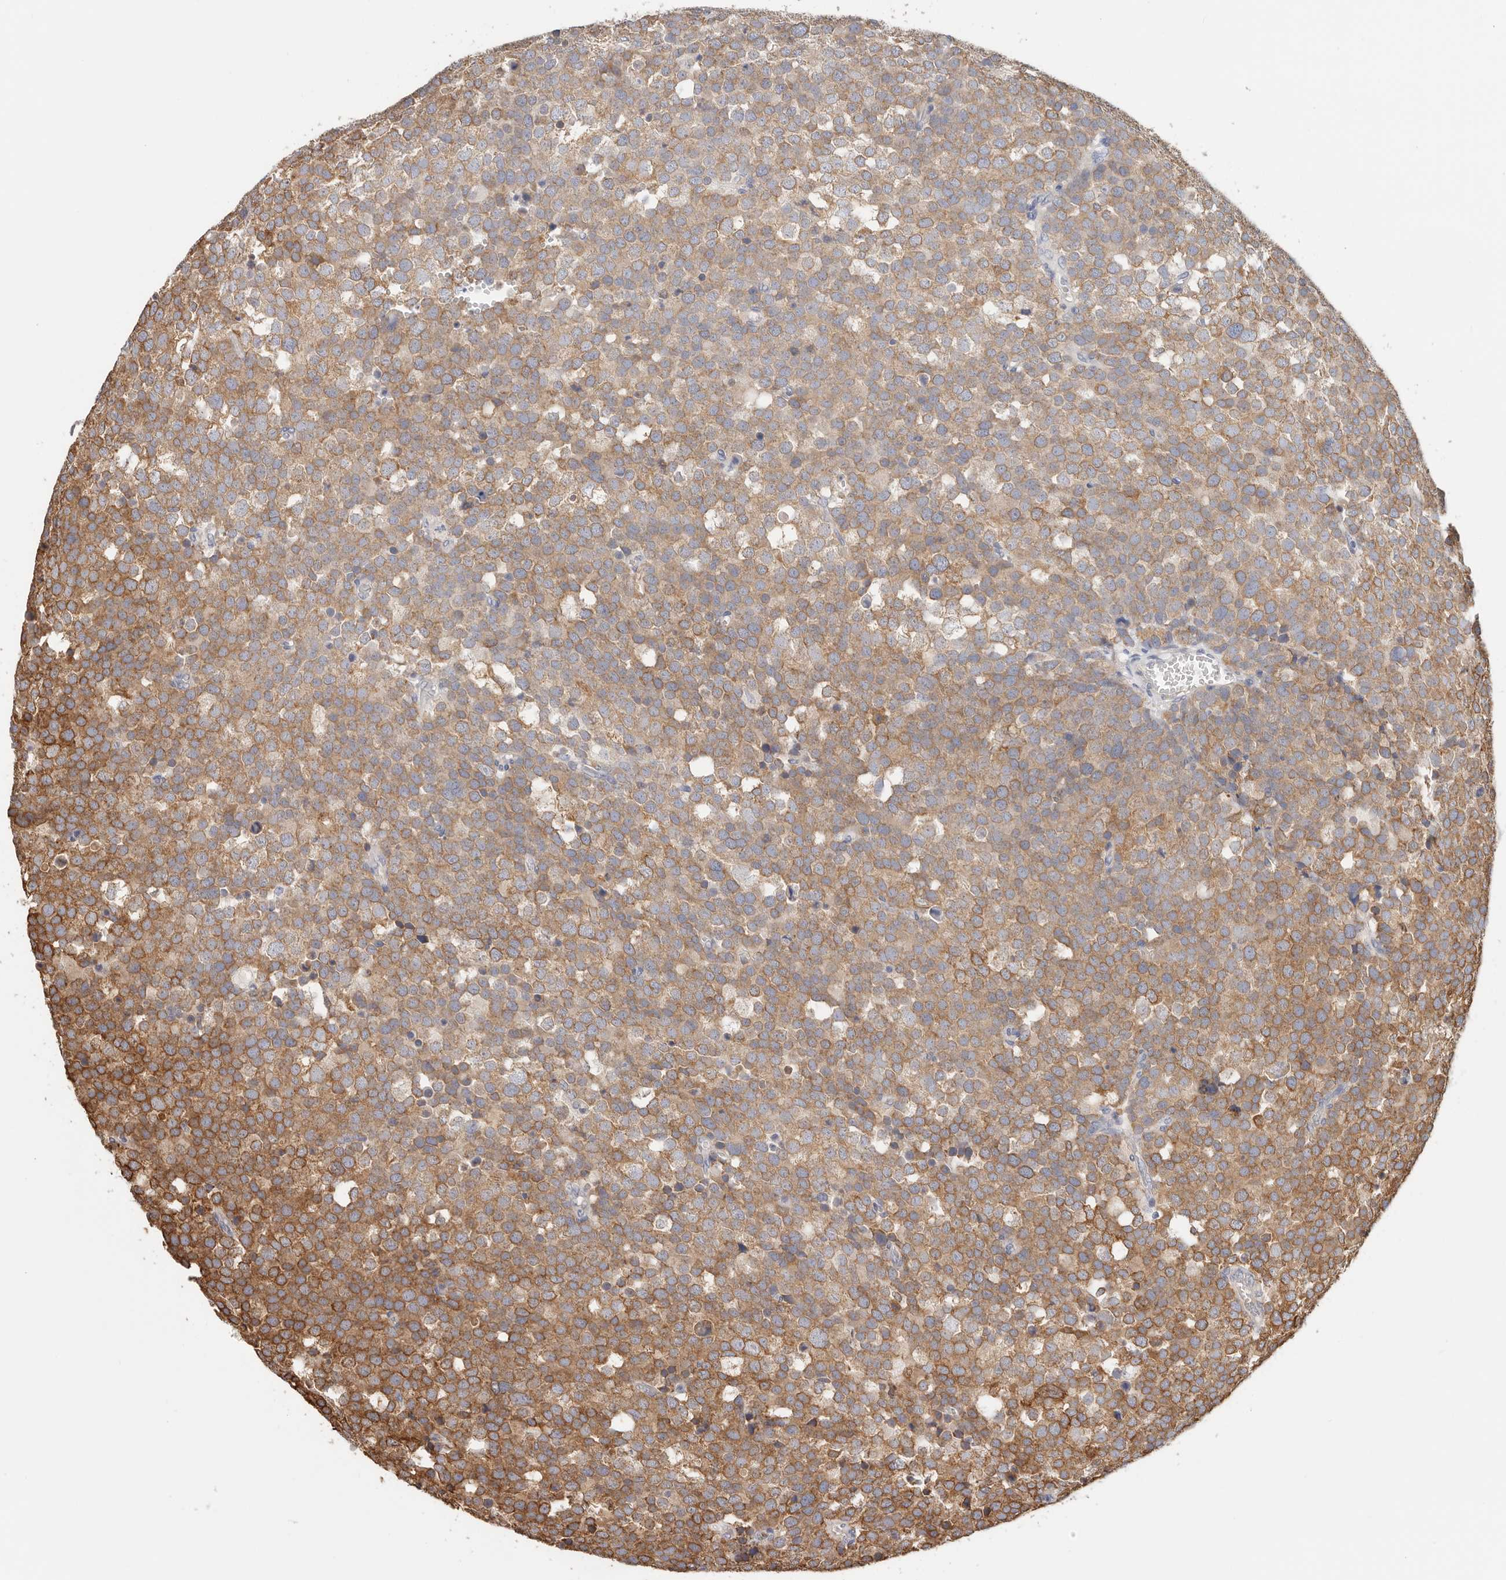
{"staining": {"intensity": "moderate", "quantity": ">75%", "location": "cytoplasmic/membranous"}, "tissue": "testis cancer", "cell_type": "Tumor cells", "image_type": "cancer", "snomed": [{"axis": "morphology", "description": "Seminoma, NOS"}, {"axis": "topography", "description": "Testis"}], "caption": "The photomicrograph exhibits immunohistochemical staining of testis cancer. There is moderate cytoplasmic/membranous expression is appreciated in approximately >75% of tumor cells. The protein of interest is stained brown, and the nuclei are stained in blue (DAB IHC with brightfield microscopy, high magnification).", "gene": "AFDN", "patient": {"sex": "male", "age": 71}}